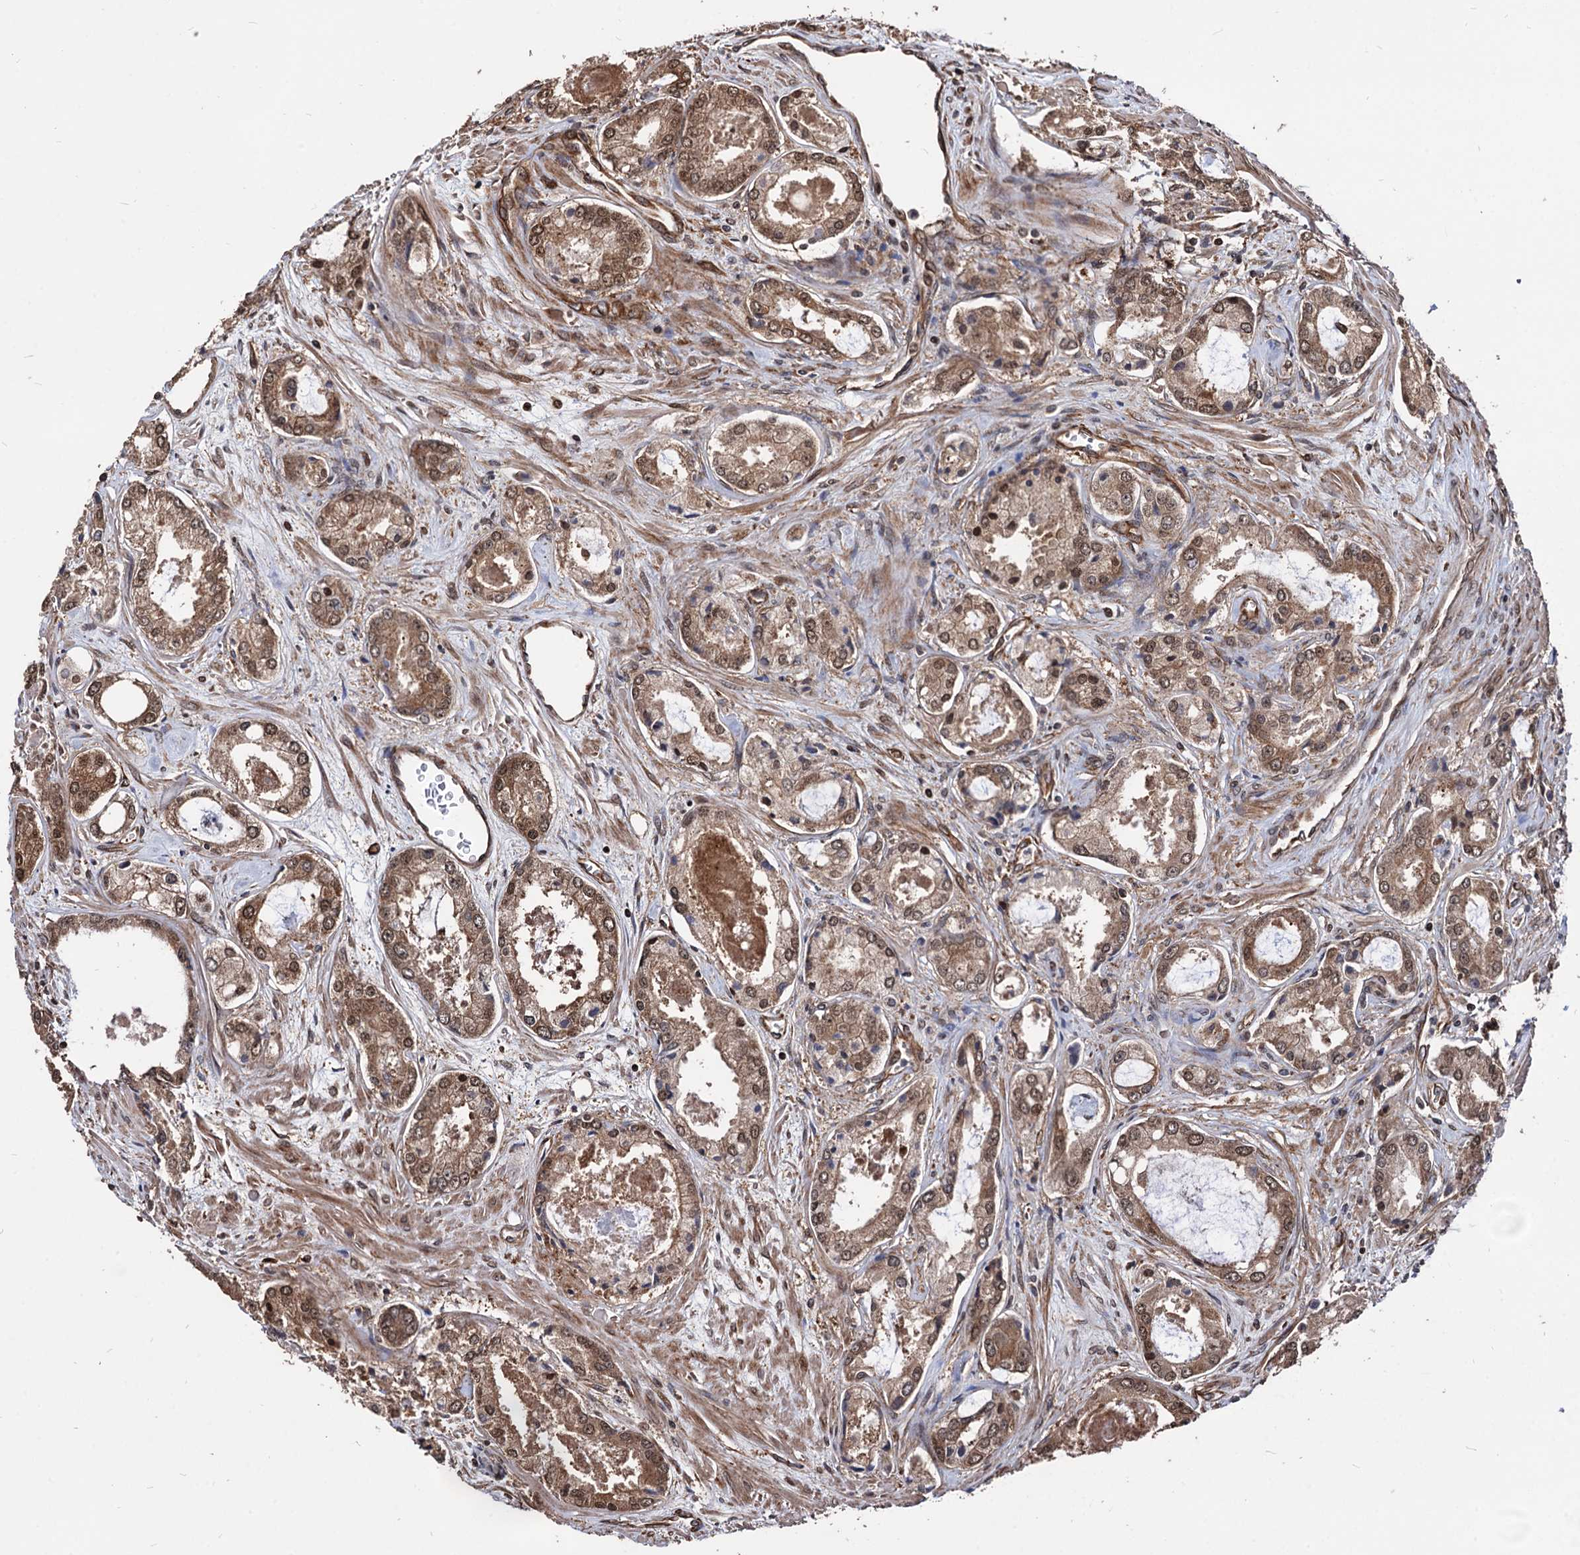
{"staining": {"intensity": "moderate", "quantity": ">75%", "location": "cytoplasmic/membranous,nuclear"}, "tissue": "prostate cancer", "cell_type": "Tumor cells", "image_type": "cancer", "snomed": [{"axis": "morphology", "description": "Adenocarcinoma, Low grade"}, {"axis": "topography", "description": "Prostate"}], "caption": "A high-resolution histopathology image shows immunohistochemistry staining of low-grade adenocarcinoma (prostate), which shows moderate cytoplasmic/membranous and nuclear positivity in approximately >75% of tumor cells.", "gene": "ANKRD12", "patient": {"sex": "male", "age": 68}}